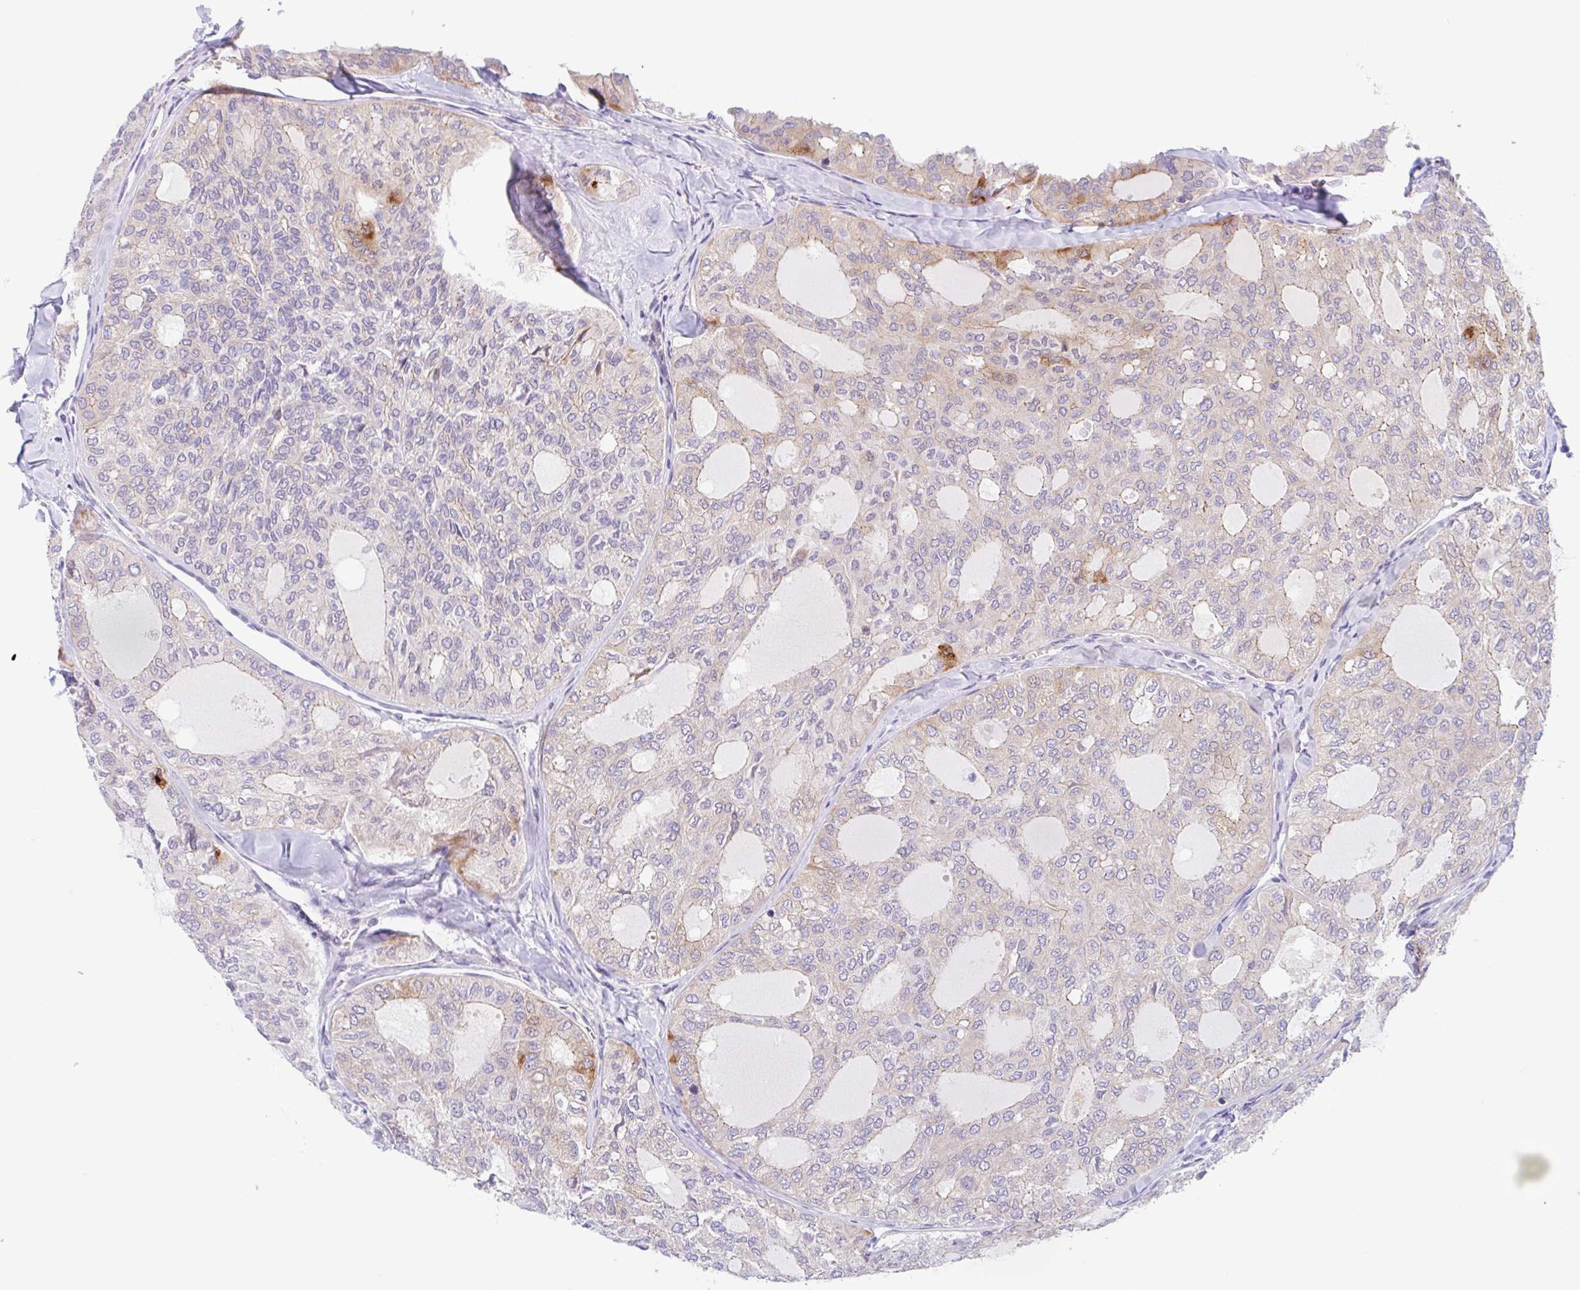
{"staining": {"intensity": "moderate", "quantity": "<25%", "location": "cytoplasmic/membranous"}, "tissue": "thyroid cancer", "cell_type": "Tumor cells", "image_type": "cancer", "snomed": [{"axis": "morphology", "description": "Follicular adenoma carcinoma, NOS"}, {"axis": "topography", "description": "Thyroid gland"}], "caption": "High-power microscopy captured an IHC image of thyroid follicular adenoma carcinoma, revealing moderate cytoplasmic/membranous expression in about <25% of tumor cells.", "gene": "TMEM86A", "patient": {"sex": "male", "age": 75}}